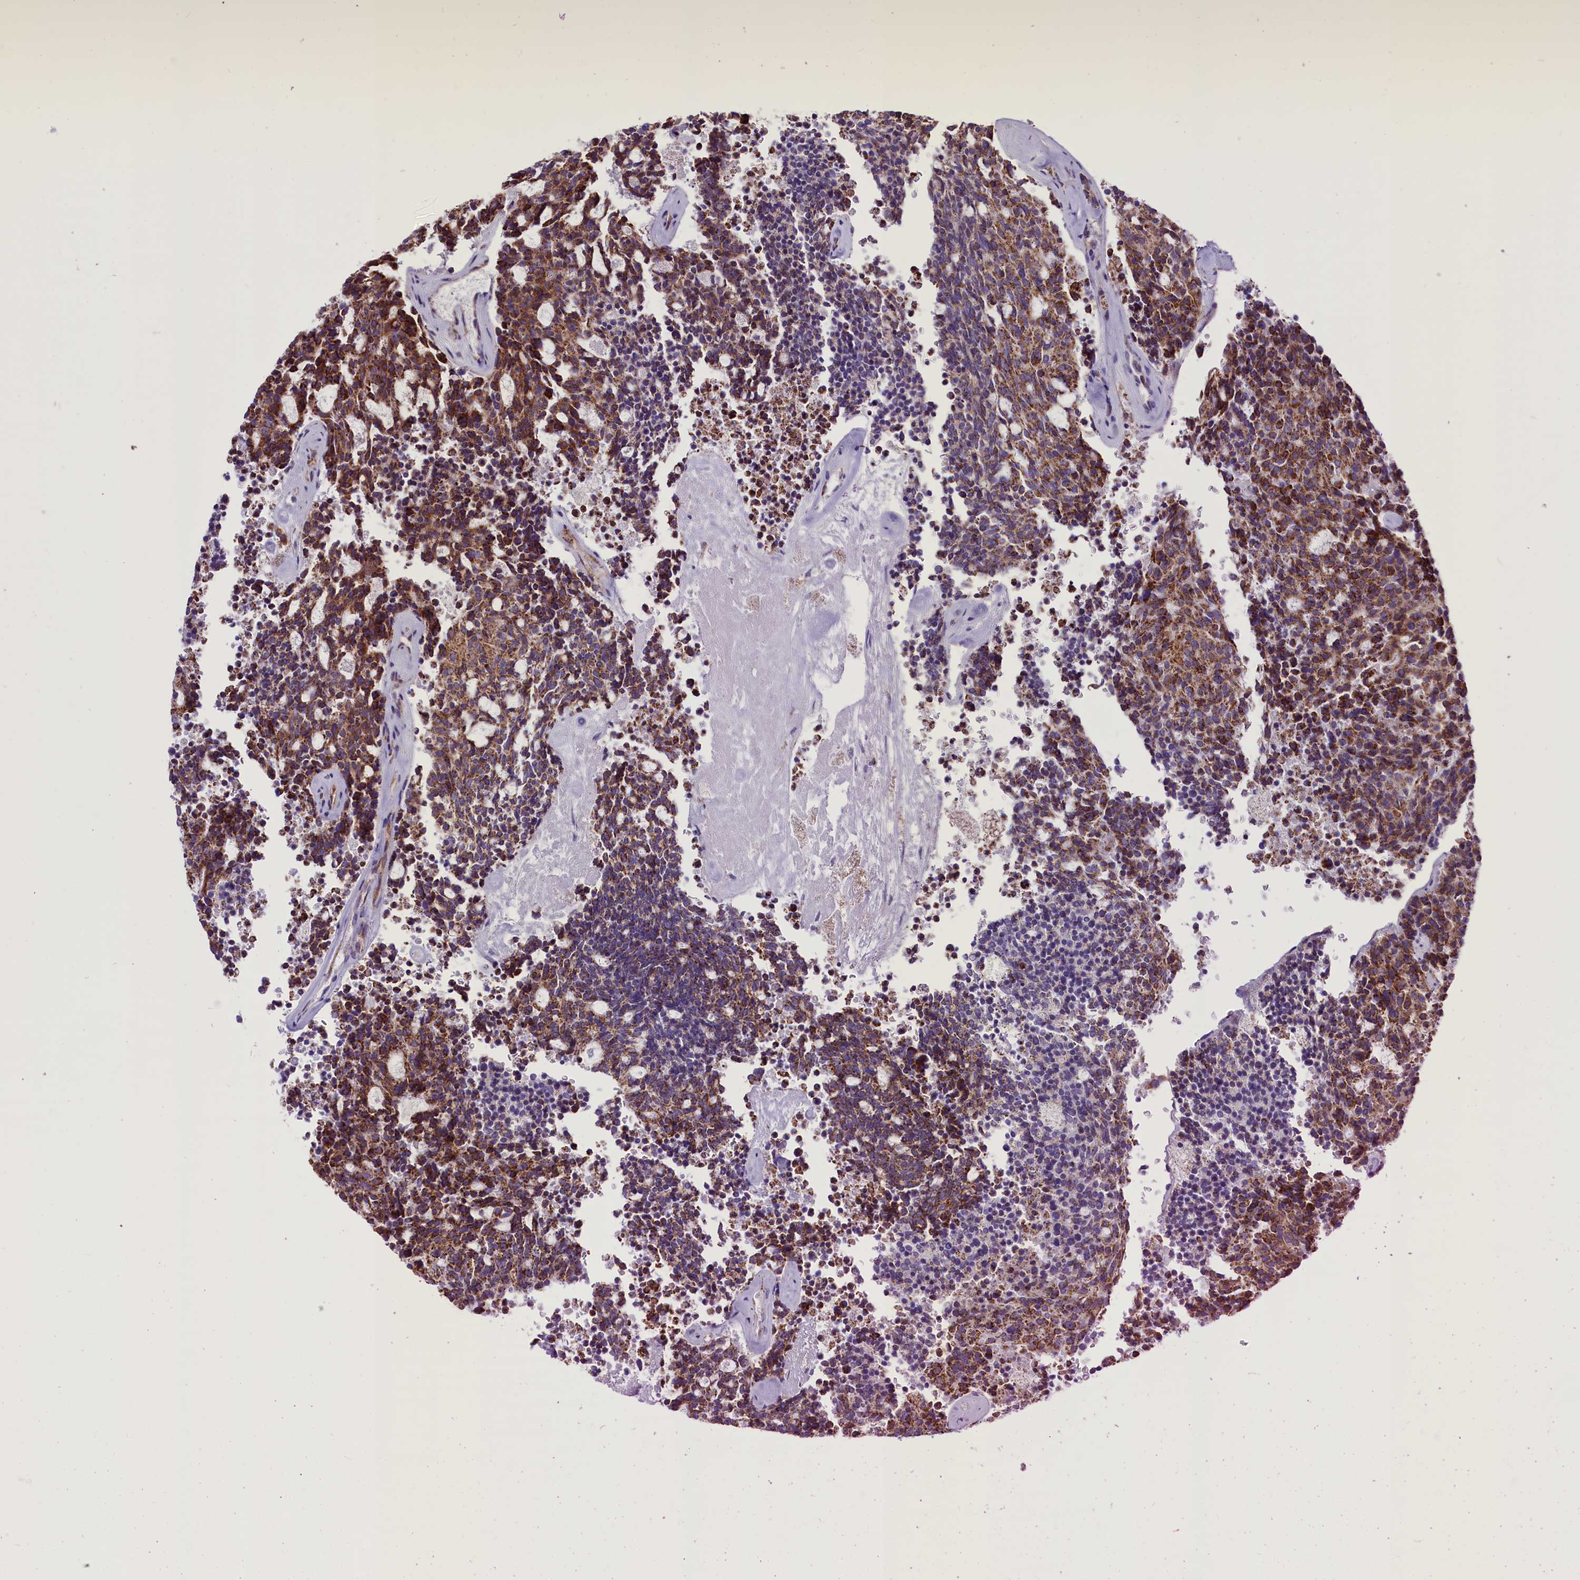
{"staining": {"intensity": "strong", "quantity": ">75%", "location": "cytoplasmic/membranous"}, "tissue": "carcinoid", "cell_type": "Tumor cells", "image_type": "cancer", "snomed": [{"axis": "morphology", "description": "Carcinoid, malignant, NOS"}, {"axis": "topography", "description": "Pancreas"}], "caption": "Immunohistochemical staining of malignant carcinoid exhibits strong cytoplasmic/membranous protein positivity in approximately >75% of tumor cells.", "gene": "ICA1L", "patient": {"sex": "female", "age": 54}}